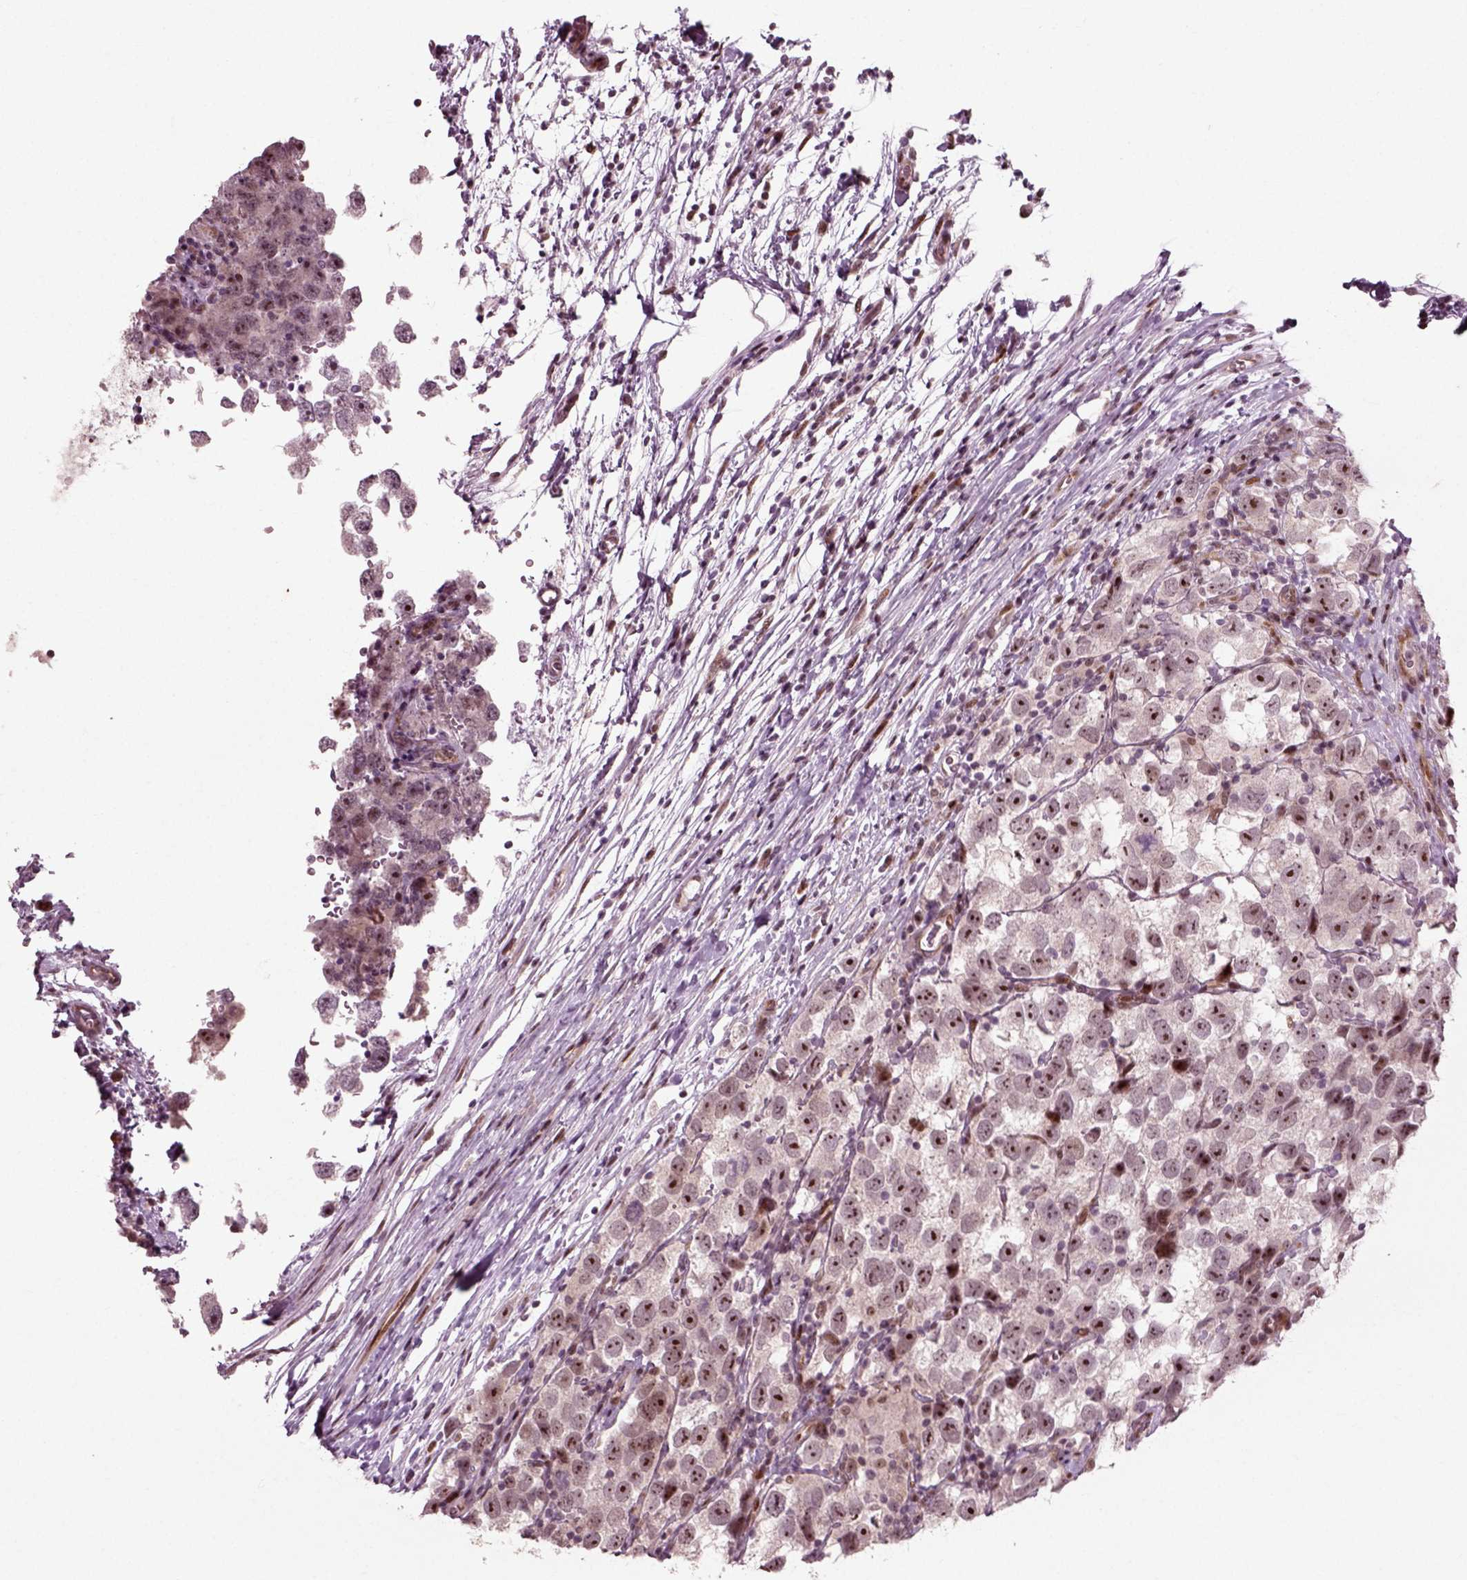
{"staining": {"intensity": "moderate", "quantity": "<25%", "location": "nuclear"}, "tissue": "testis cancer", "cell_type": "Tumor cells", "image_type": "cancer", "snomed": [{"axis": "morphology", "description": "Seminoma, NOS"}, {"axis": "topography", "description": "Testis"}], "caption": "There is low levels of moderate nuclear positivity in tumor cells of seminoma (testis), as demonstrated by immunohistochemical staining (brown color).", "gene": "CDC14A", "patient": {"sex": "male", "age": 26}}